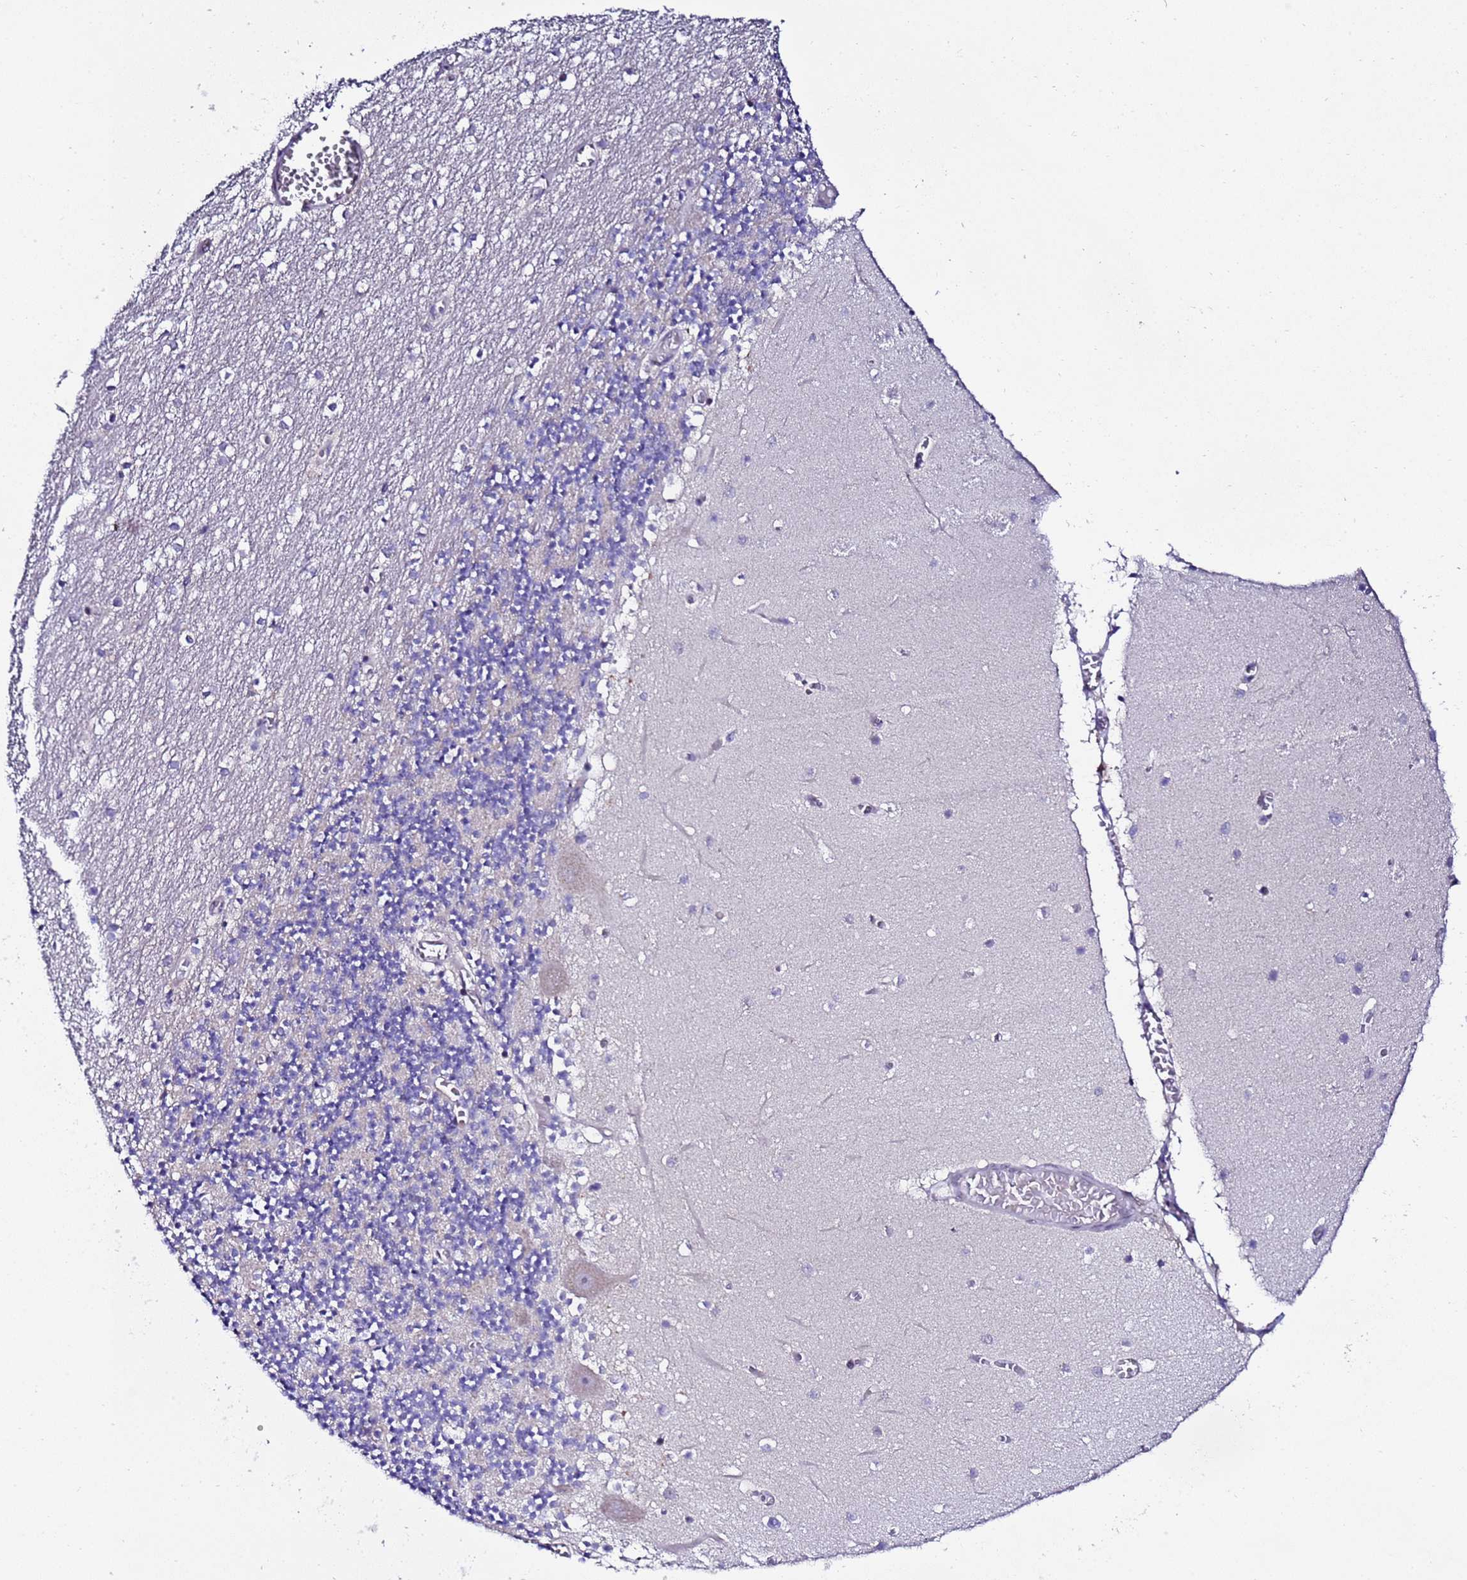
{"staining": {"intensity": "weak", "quantity": "<25%", "location": "cytoplasmic/membranous"}, "tissue": "cerebellum", "cell_type": "Cells in granular layer", "image_type": "normal", "snomed": [{"axis": "morphology", "description": "Normal tissue, NOS"}, {"axis": "topography", "description": "Cerebellum"}], "caption": "Immunohistochemistry micrograph of normal cerebellum: human cerebellum stained with DAB reveals no significant protein staining in cells in granular layer.", "gene": "C19orf47", "patient": {"sex": "female", "age": 28}}